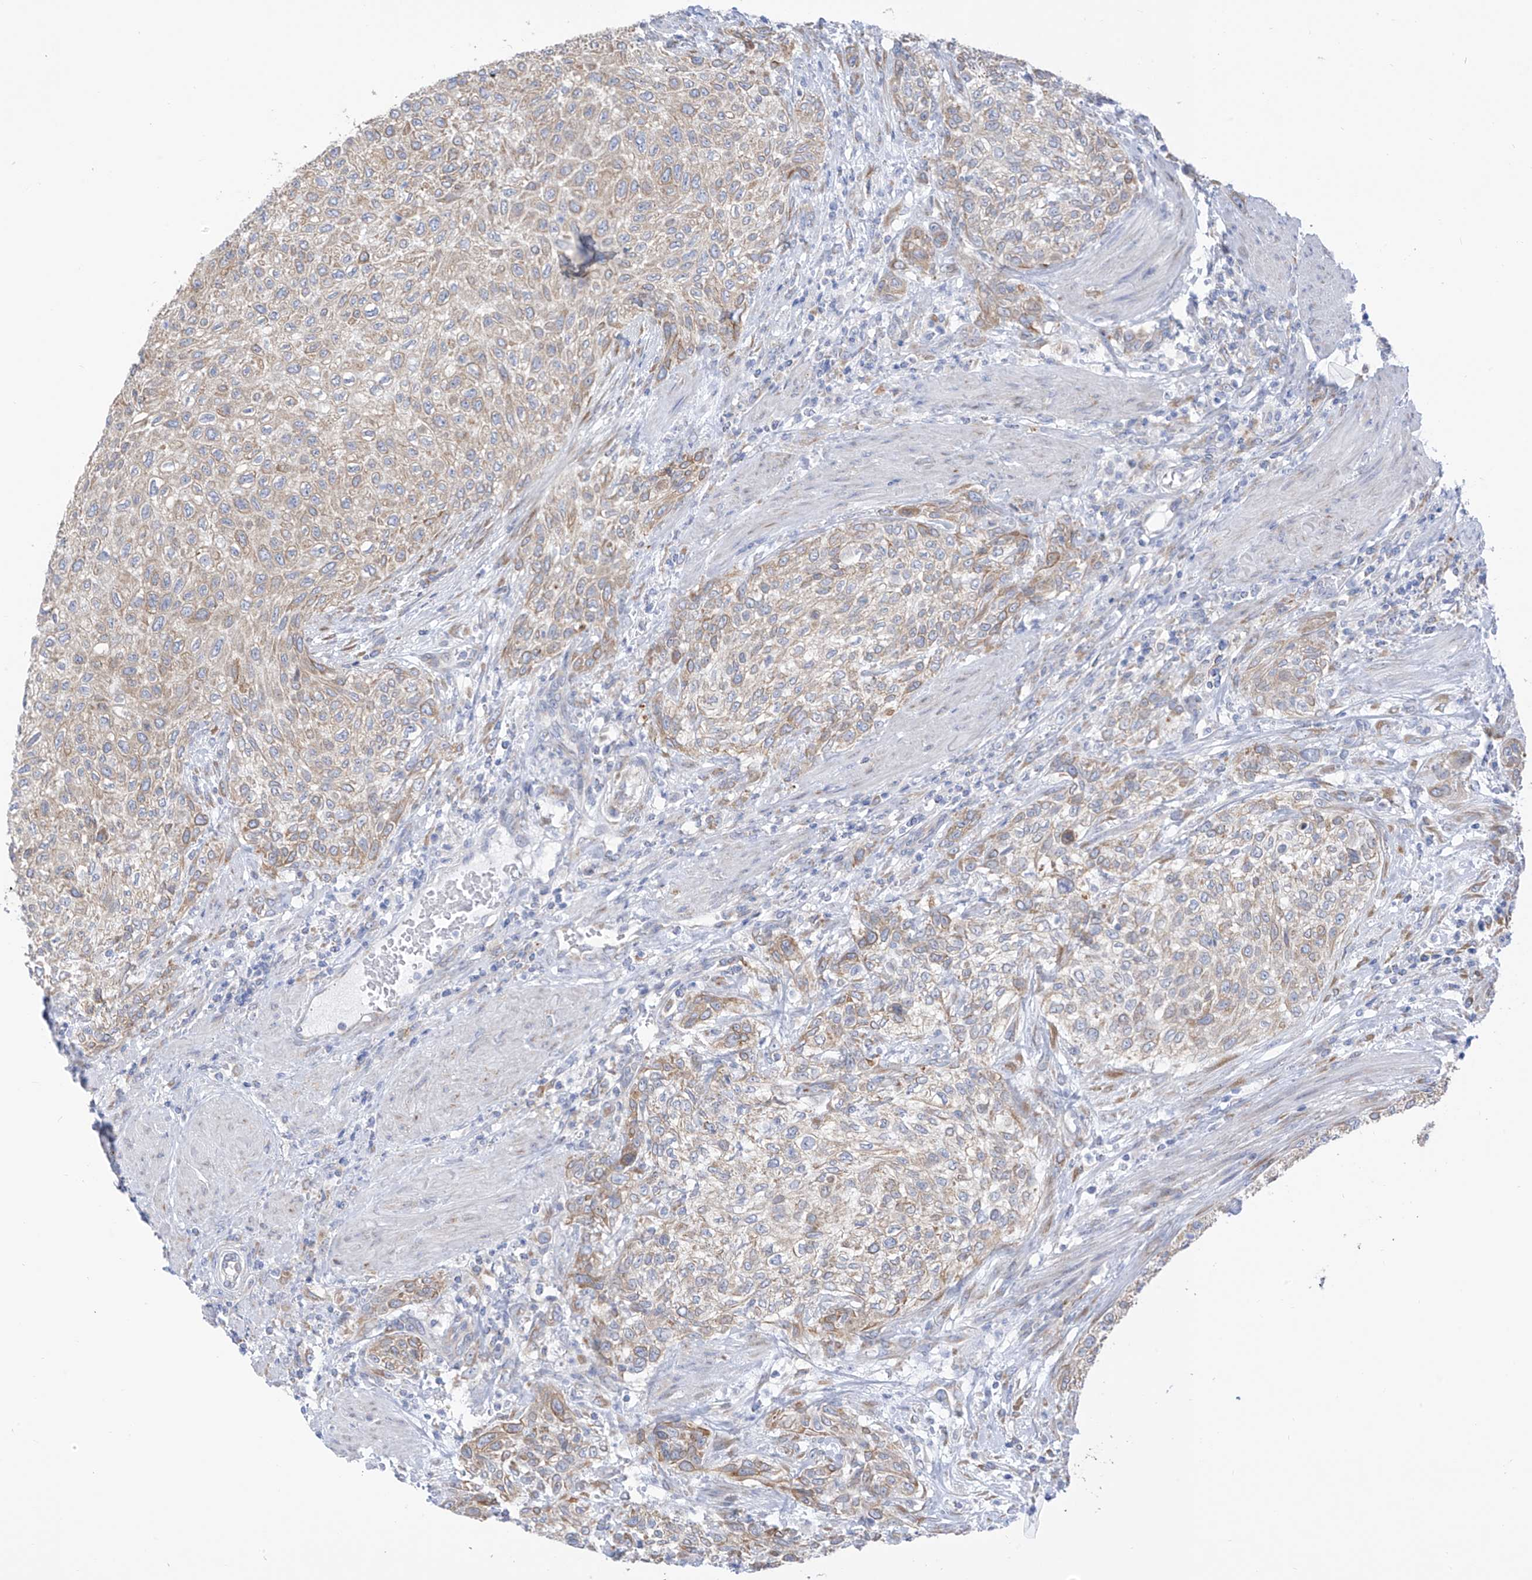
{"staining": {"intensity": "weak", "quantity": ">75%", "location": "cytoplasmic/membranous"}, "tissue": "urothelial cancer", "cell_type": "Tumor cells", "image_type": "cancer", "snomed": [{"axis": "morphology", "description": "Urothelial carcinoma, High grade"}, {"axis": "topography", "description": "Urinary bladder"}], "caption": "Immunohistochemical staining of human urothelial cancer exhibits low levels of weak cytoplasmic/membranous positivity in approximately >75% of tumor cells.", "gene": "RCN2", "patient": {"sex": "male", "age": 35}}